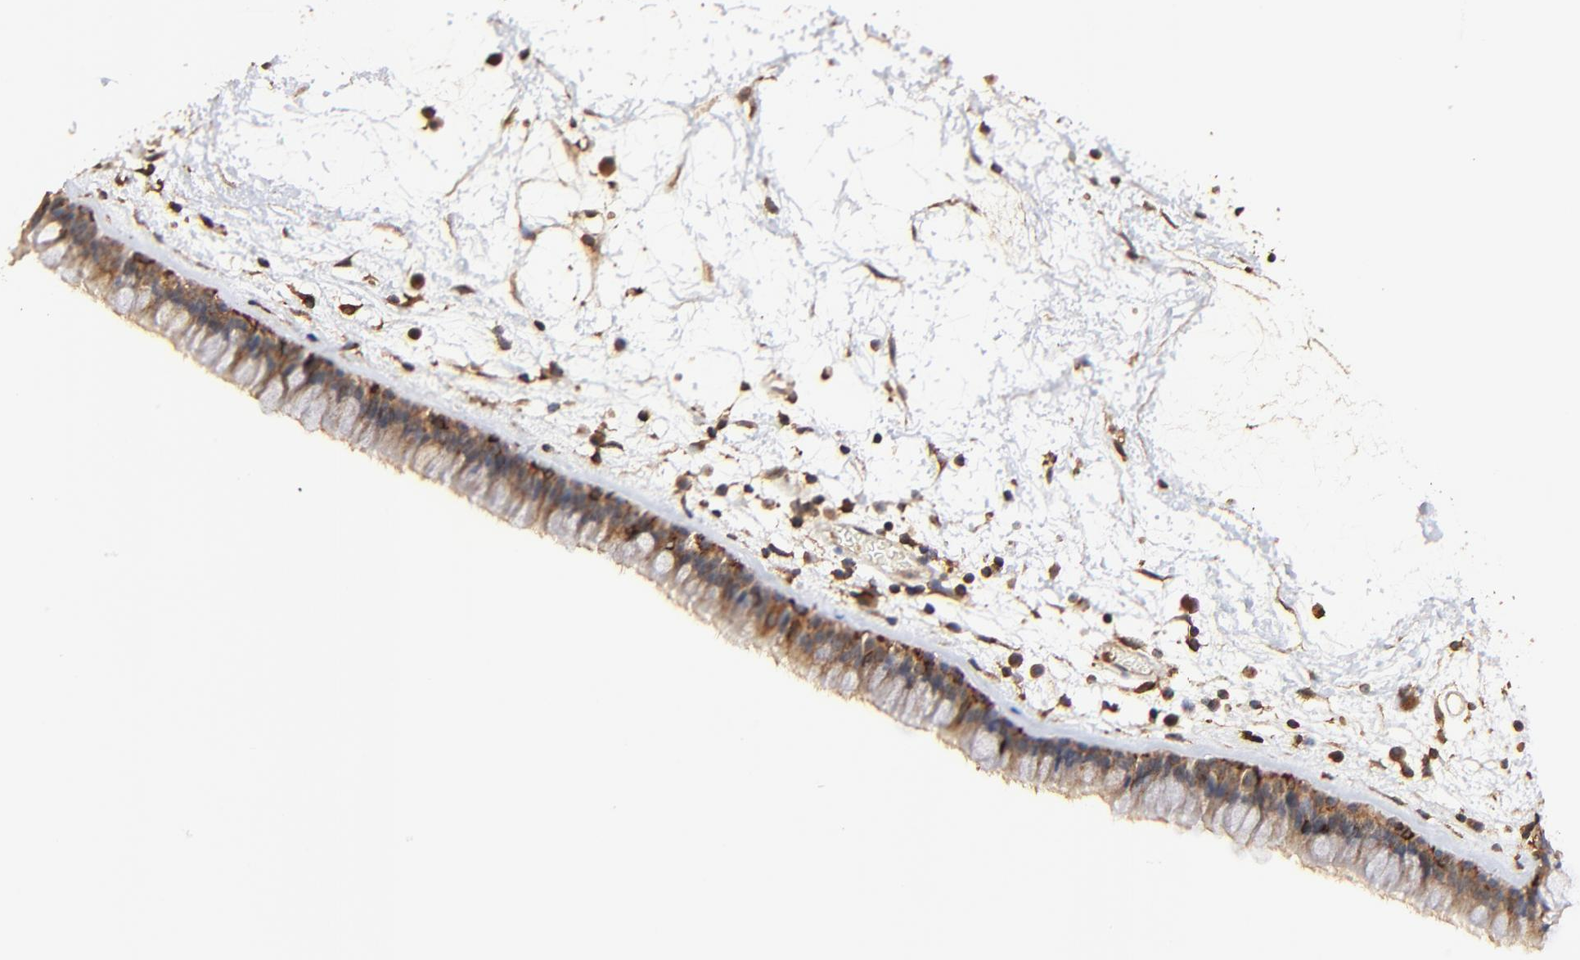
{"staining": {"intensity": "moderate", "quantity": ">75%", "location": "cytoplasmic/membranous"}, "tissue": "nasopharynx", "cell_type": "Respiratory epithelial cells", "image_type": "normal", "snomed": [{"axis": "morphology", "description": "Normal tissue, NOS"}, {"axis": "morphology", "description": "Inflammation, NOS"}, {"axis": "topography", "description": "Nasopharynx"}], "caption": "This image shows IHC staining of unremarkable nasopharynx, with medium moderate cytoplasmic/membranous positivity in approximately >75% of respiratory epithelial cells.", "gene": "STON2", "patient": {"sex": "male", "age": 48}}